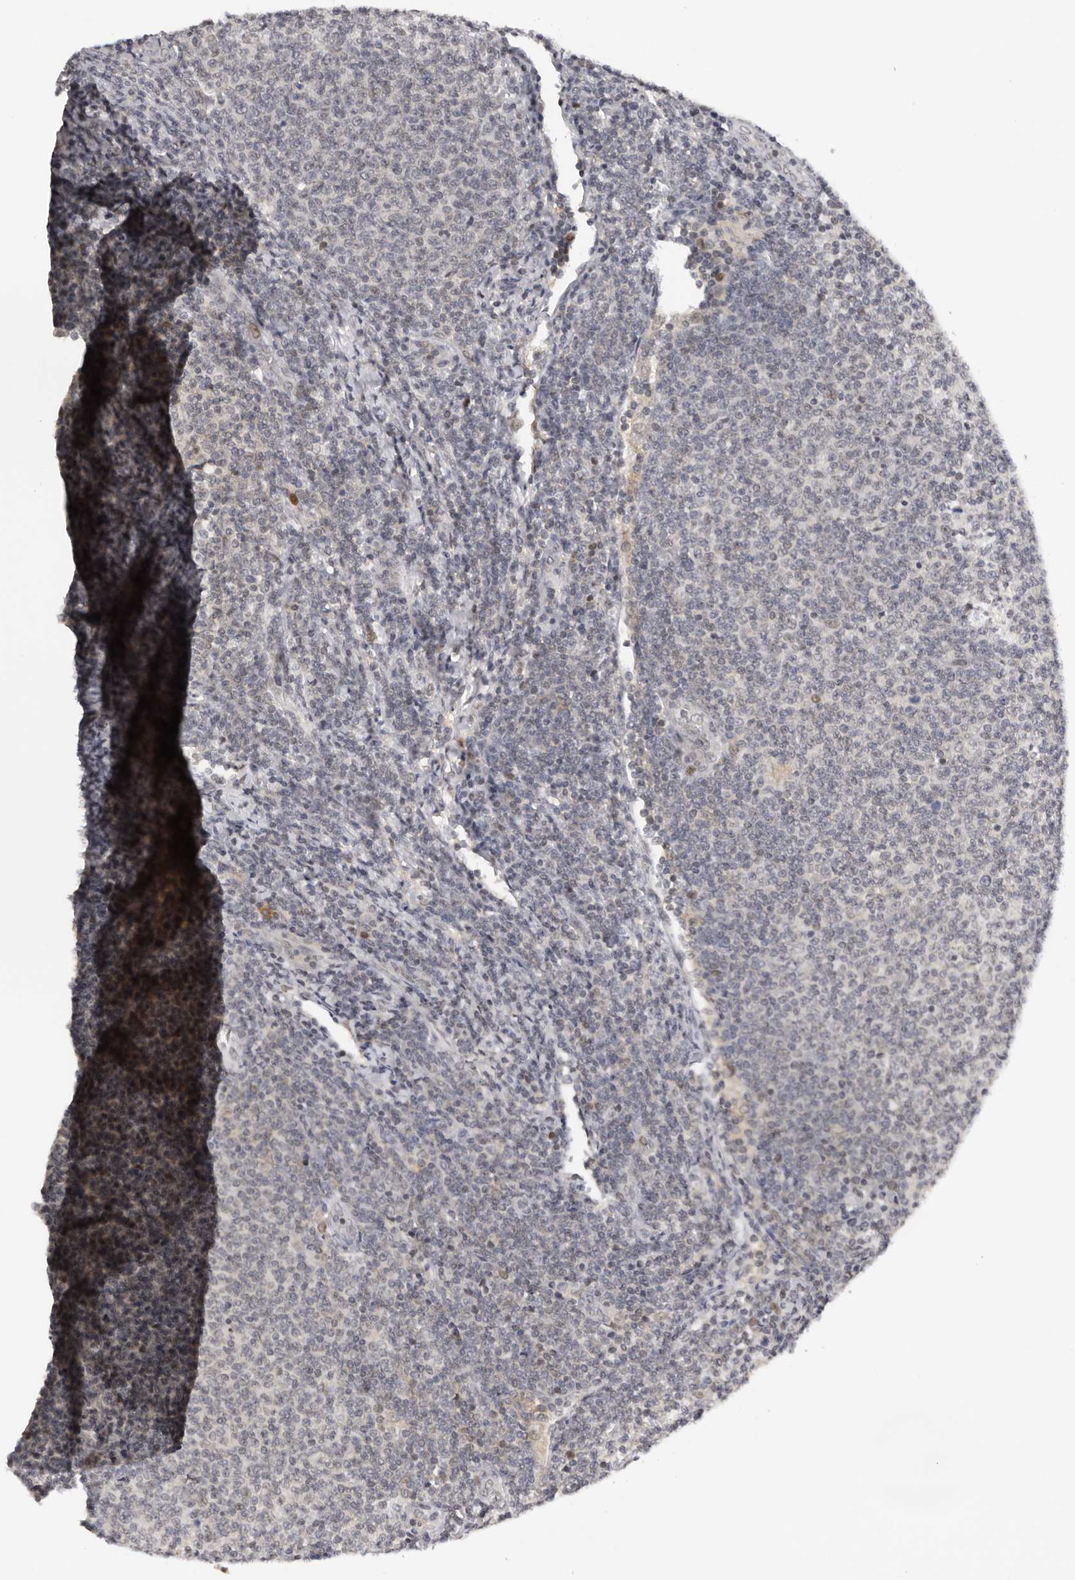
{"staining": {"intensity": "negative", "quantity": "none", "location": "none"}, "tissue": "lymphoma", "cell_type": "Tumor cells", "image_type": "cancer", "snomed": [{"axis": "morphology", "description": "Malignant lymphoma, non-Hodgkin's type, Low grade"}, {"axis": "topography", "description": "Lymph node"}], "caption": "This is an immunohistochemistry image of human low-grade malignant lymphoma, non-Hodgkin's type. There is no staining in tumor cells.", "gene": "KIF2B", "patient": {"sex": "male", "age": 66}}